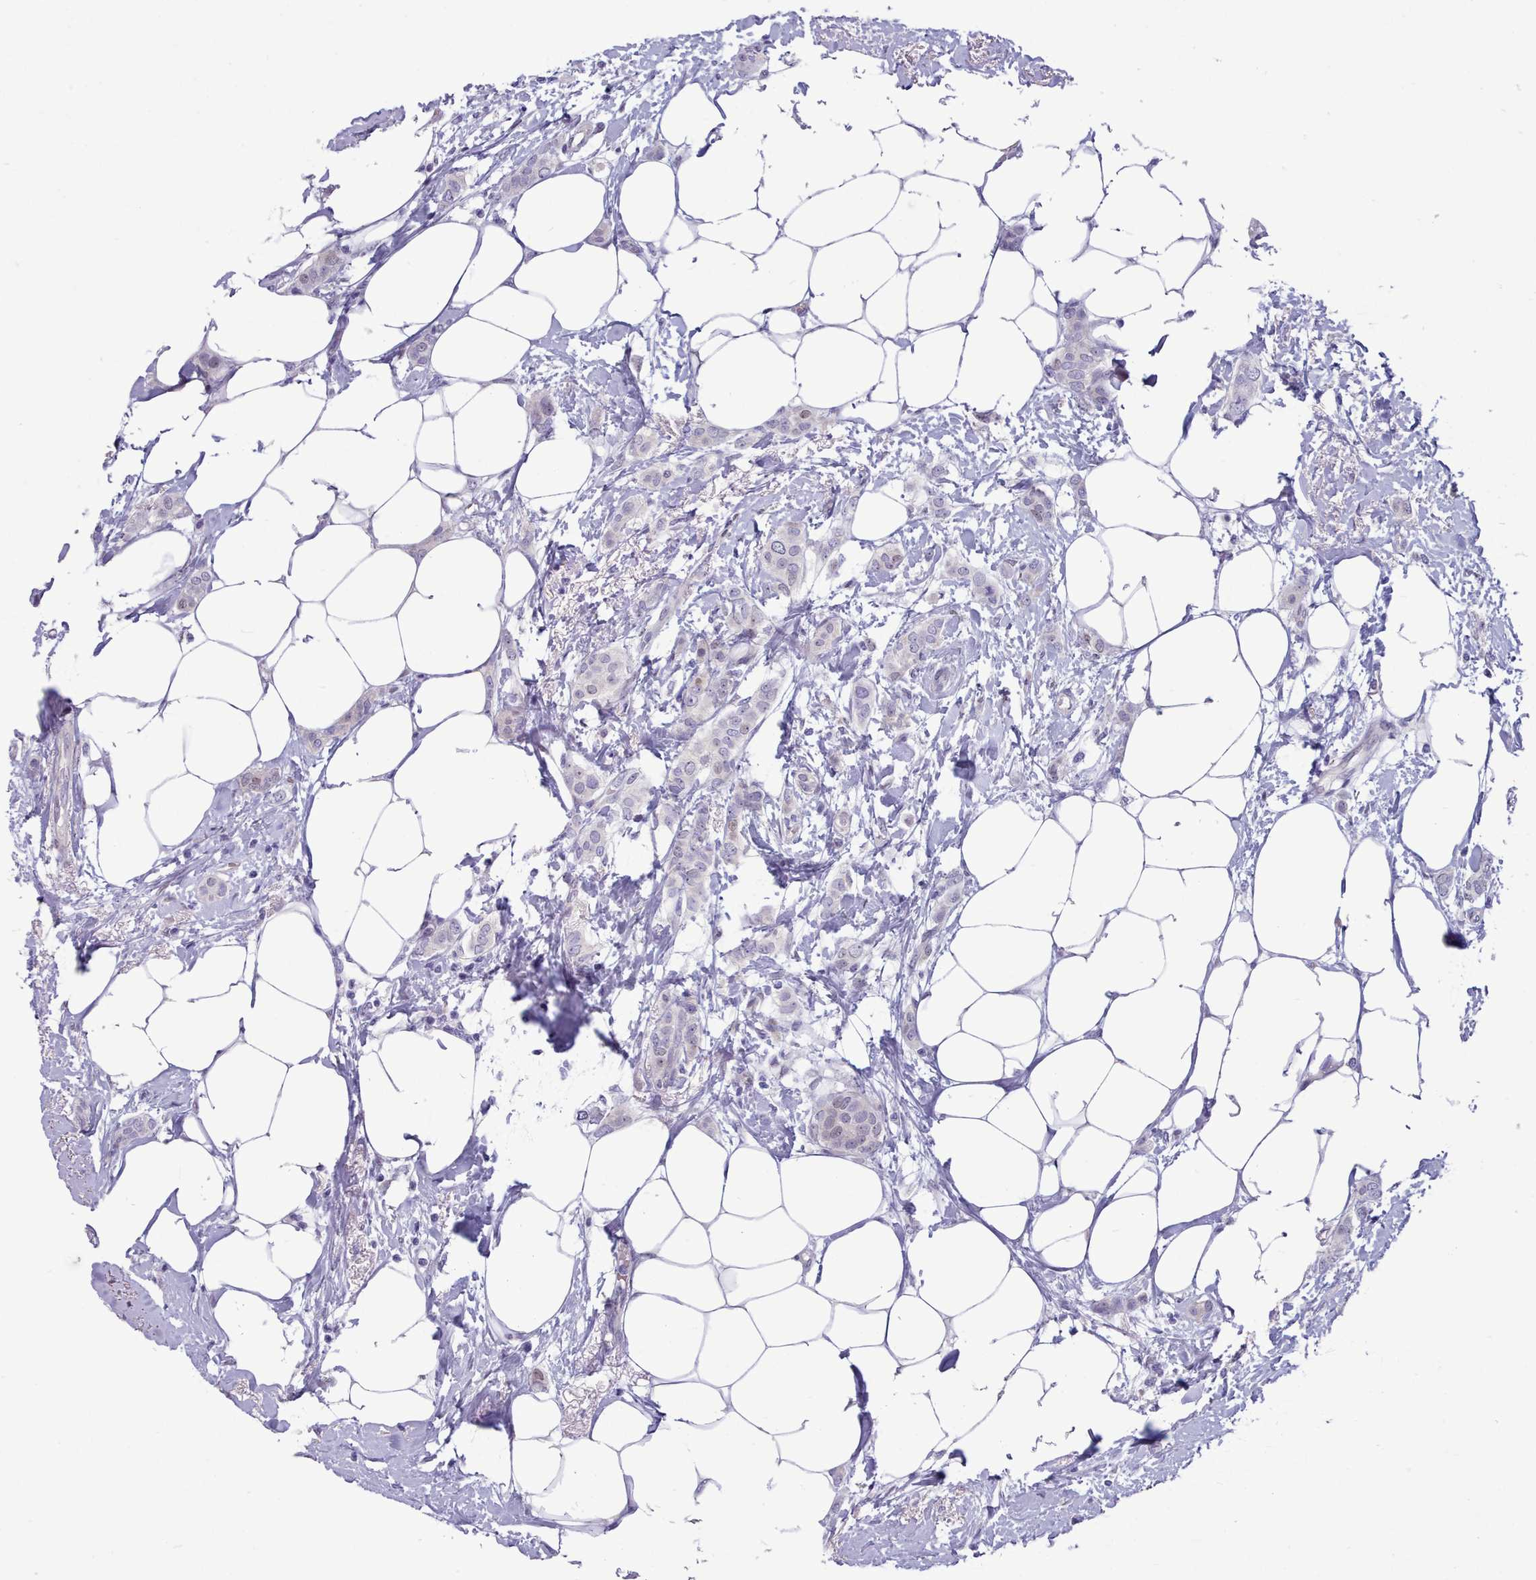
{"staining": {"intensity": "negative", "quantity": "none", "location": "none"}, "tissue": "breast cancer", "cell_type": "Tumor cells", "image_type": "cancer", "snomed": [{"axis": "morphology", "description": "Duct carcinoma"}, {"axis": "topography", "description": "Breast"}], "caption": "DAB immunohistochemical staining of infiltrating ductal carcinoma (breast) shows no significant expression in tumor cells.", "gene": "TMEM253", "patient": {"sex": "female", "age": 72}}